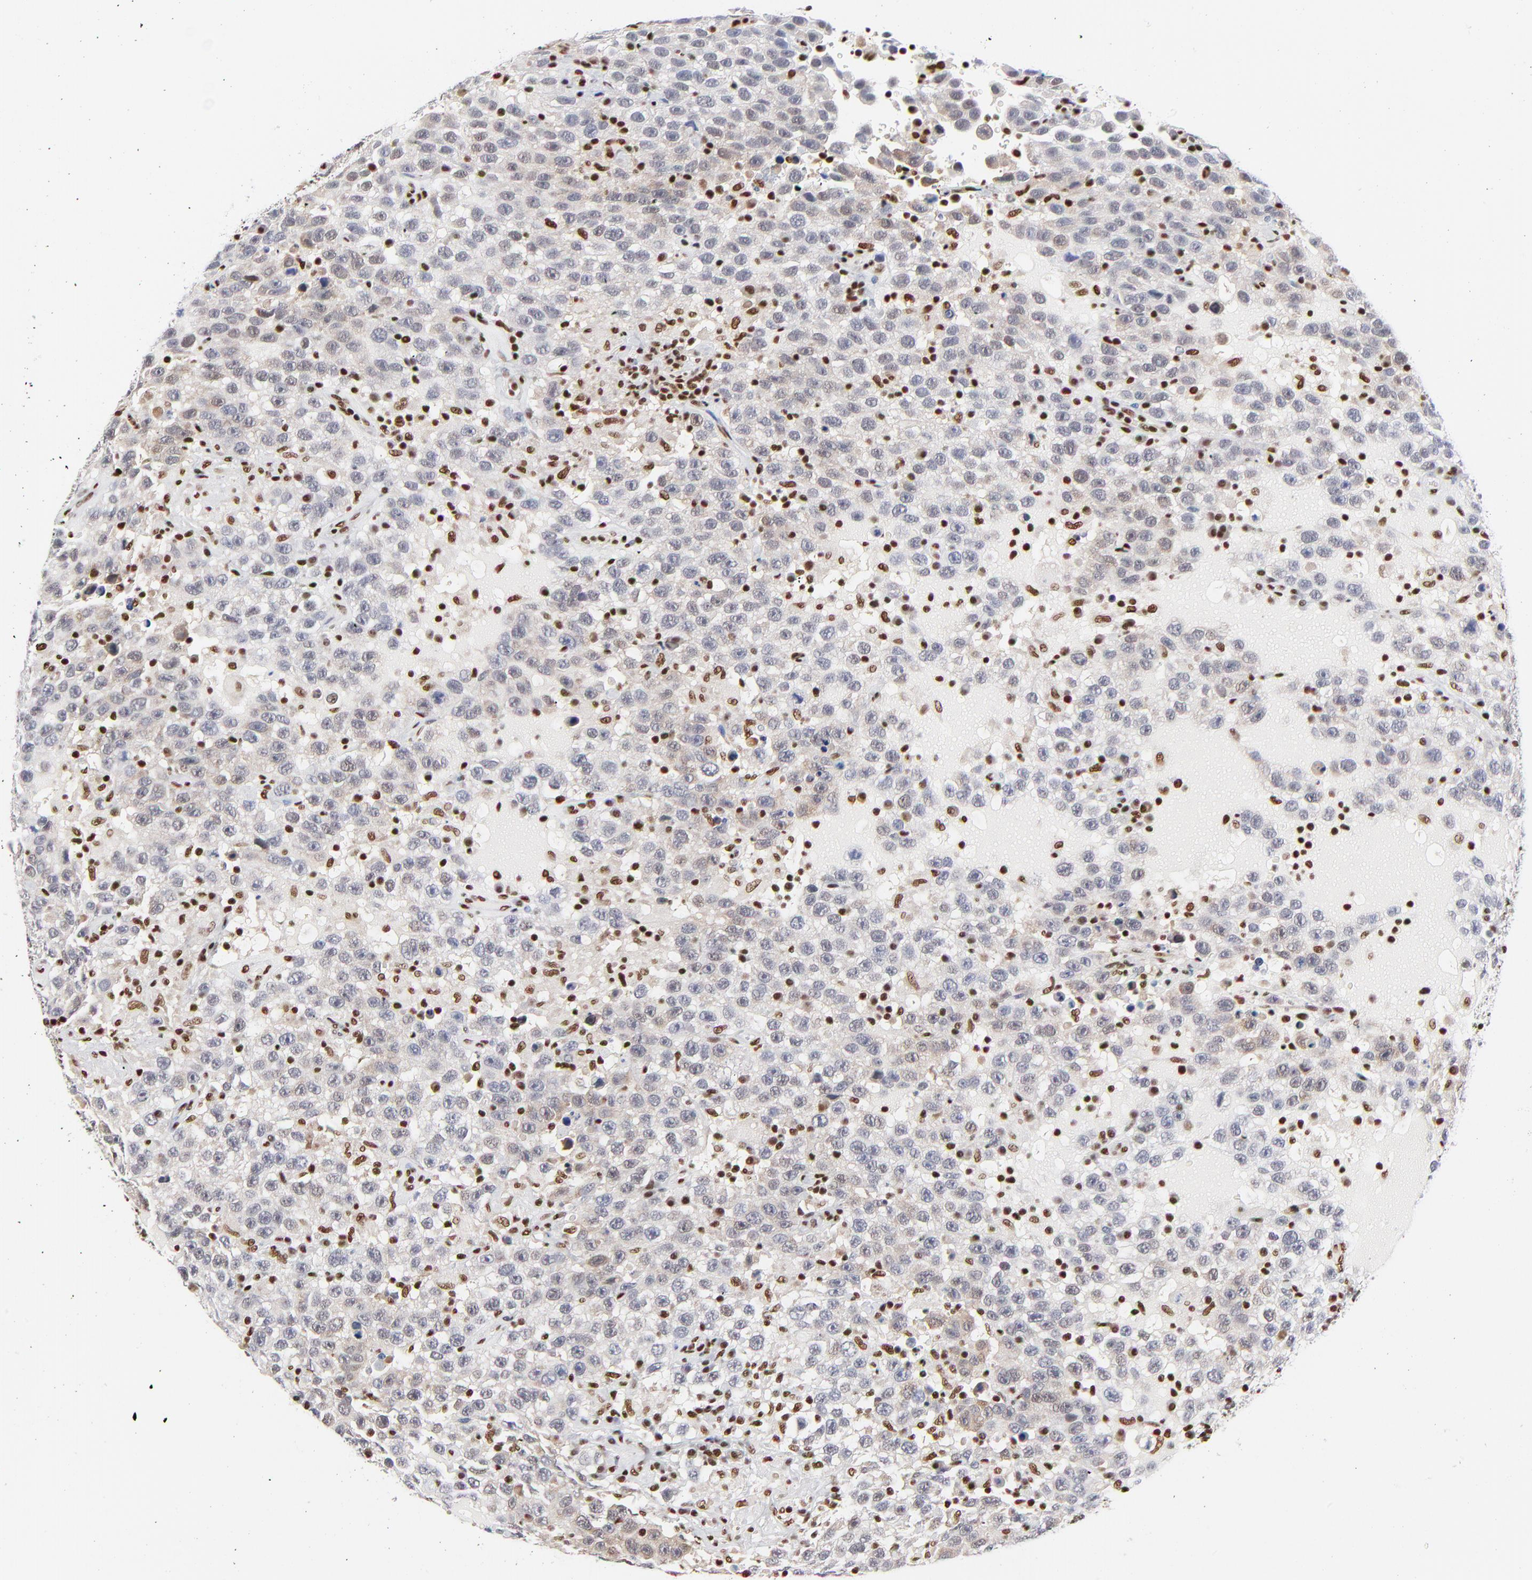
{"staining": {"intensity": "weak", "quantity": "25%-75%", "location": "cytoplasmic/membranous"}, "tissue": "testis cancer", "cell_type": "Tumor cells", "image_type": "cancer", "snomed": [{"axis": "morphology", "description": "Seminoma, NOS"}, {"axis": "topography", "description": "Testis"}], "caption": "Immunohistochemical staining of testis seminoma shows low levels of weak cytoplasmic/membranous expression in approximately 25%-75% of tumor cells.", "gene": "CREB1", "patient": {"sex": "male", "age": 41}}